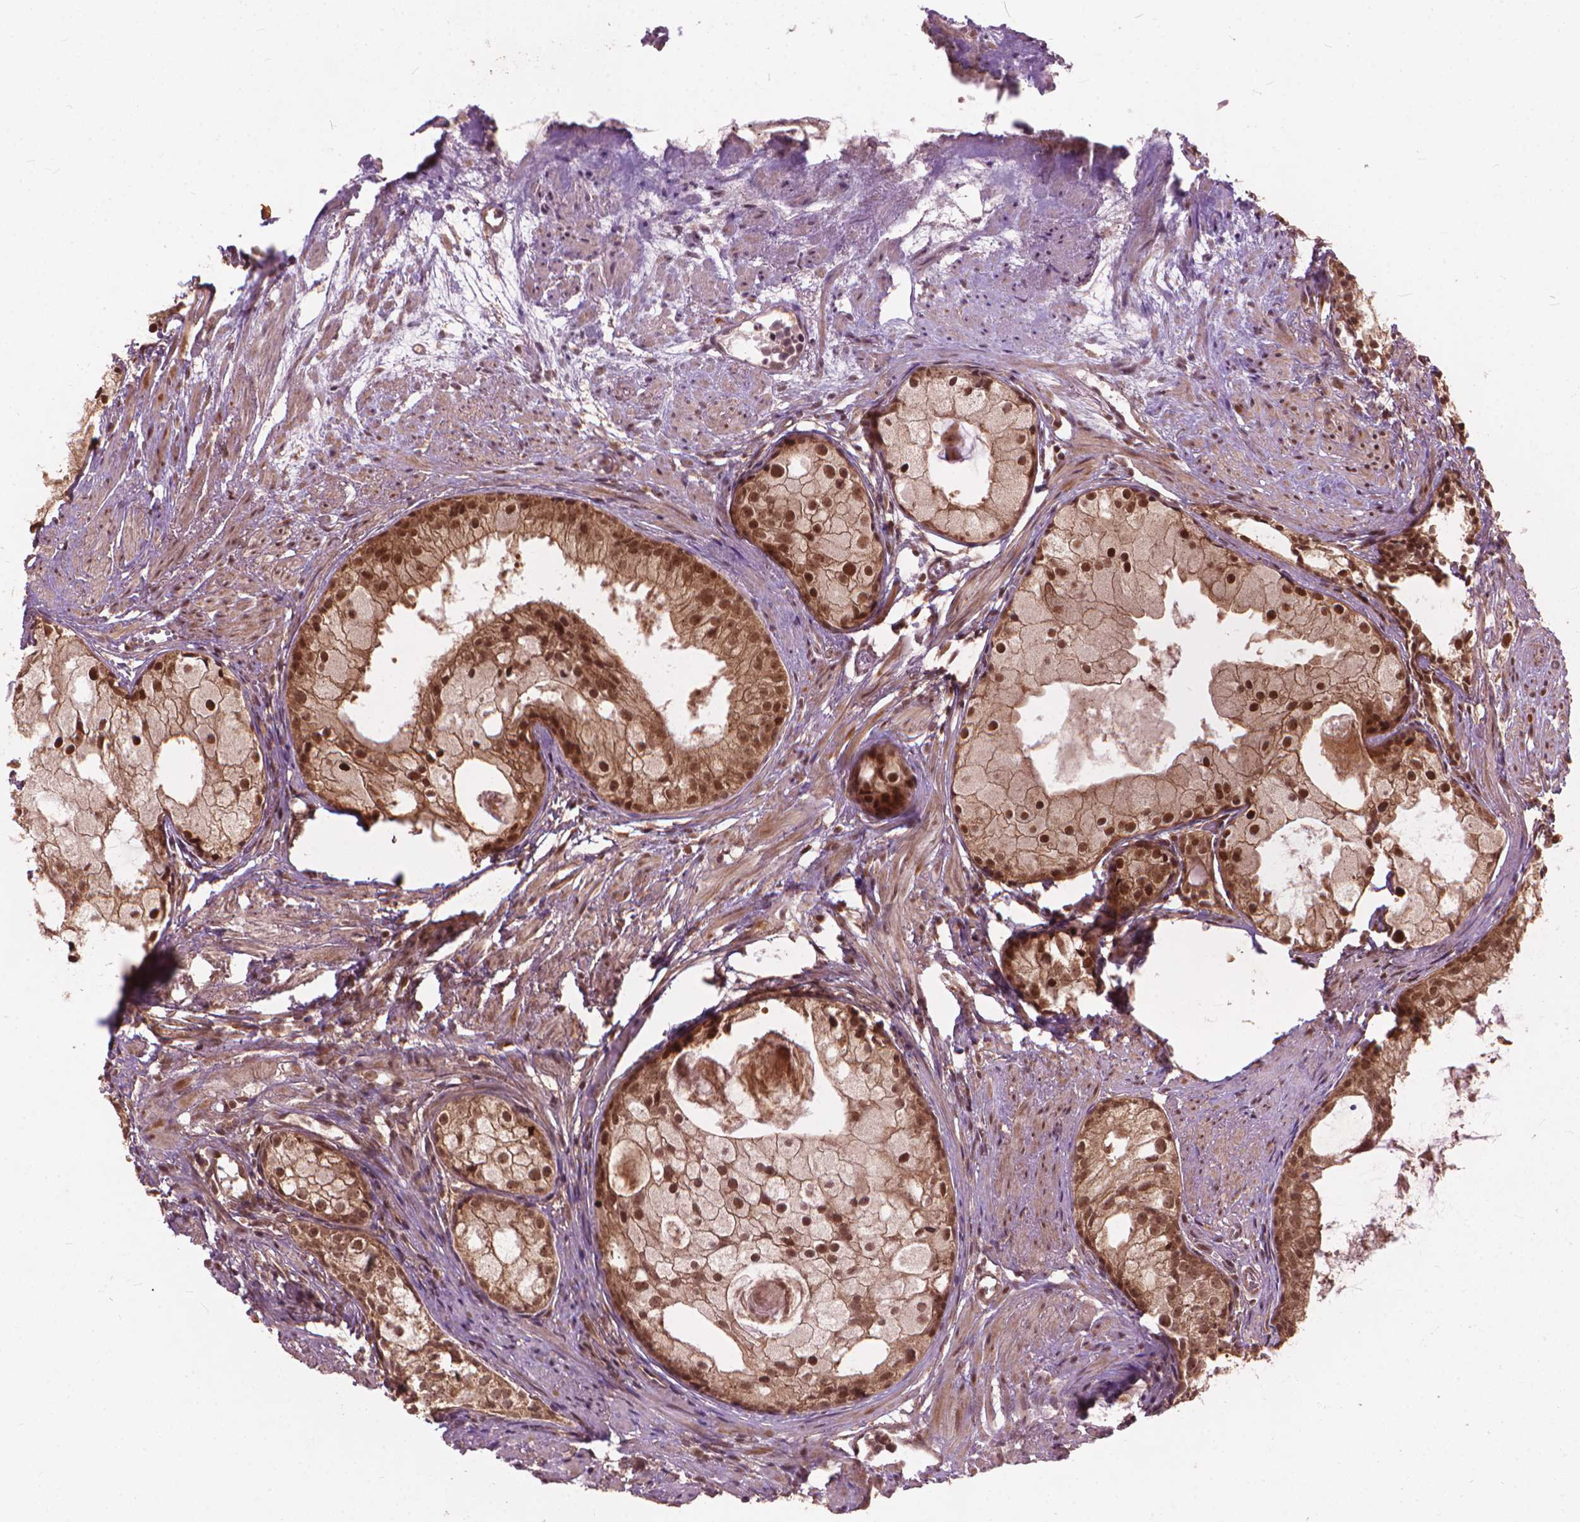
{"staining": {"intensity": "moderate", "quantity": ">75%", "location": "cytoplasmic/membranous,nuclear"}, "tissue": "prostate cancer", "cell_type": "Tumor cells", "image_type": "cancer", "snomed": [{"axis": "morphology", "description": "Adenocarcinoma, High grade"}, {"axis": "topography", "description": "Prostate"}], "caption": "High-power microscopy captured an immunohistochemistry histopathology image of prostate cancer (adenocarcinoma (high-grade)), revealing moderate cytoplasmic/membranous and nuclear expression in approximately >75% of tumor cells. The staining was performed using DAB (3,3'-diaminobenzidine), with brown indicating positive protein expression. Nuclei are stained blue with hematoxylin.", "gene": "SSU72", "patient": {"sex": "male", "age": 85}}